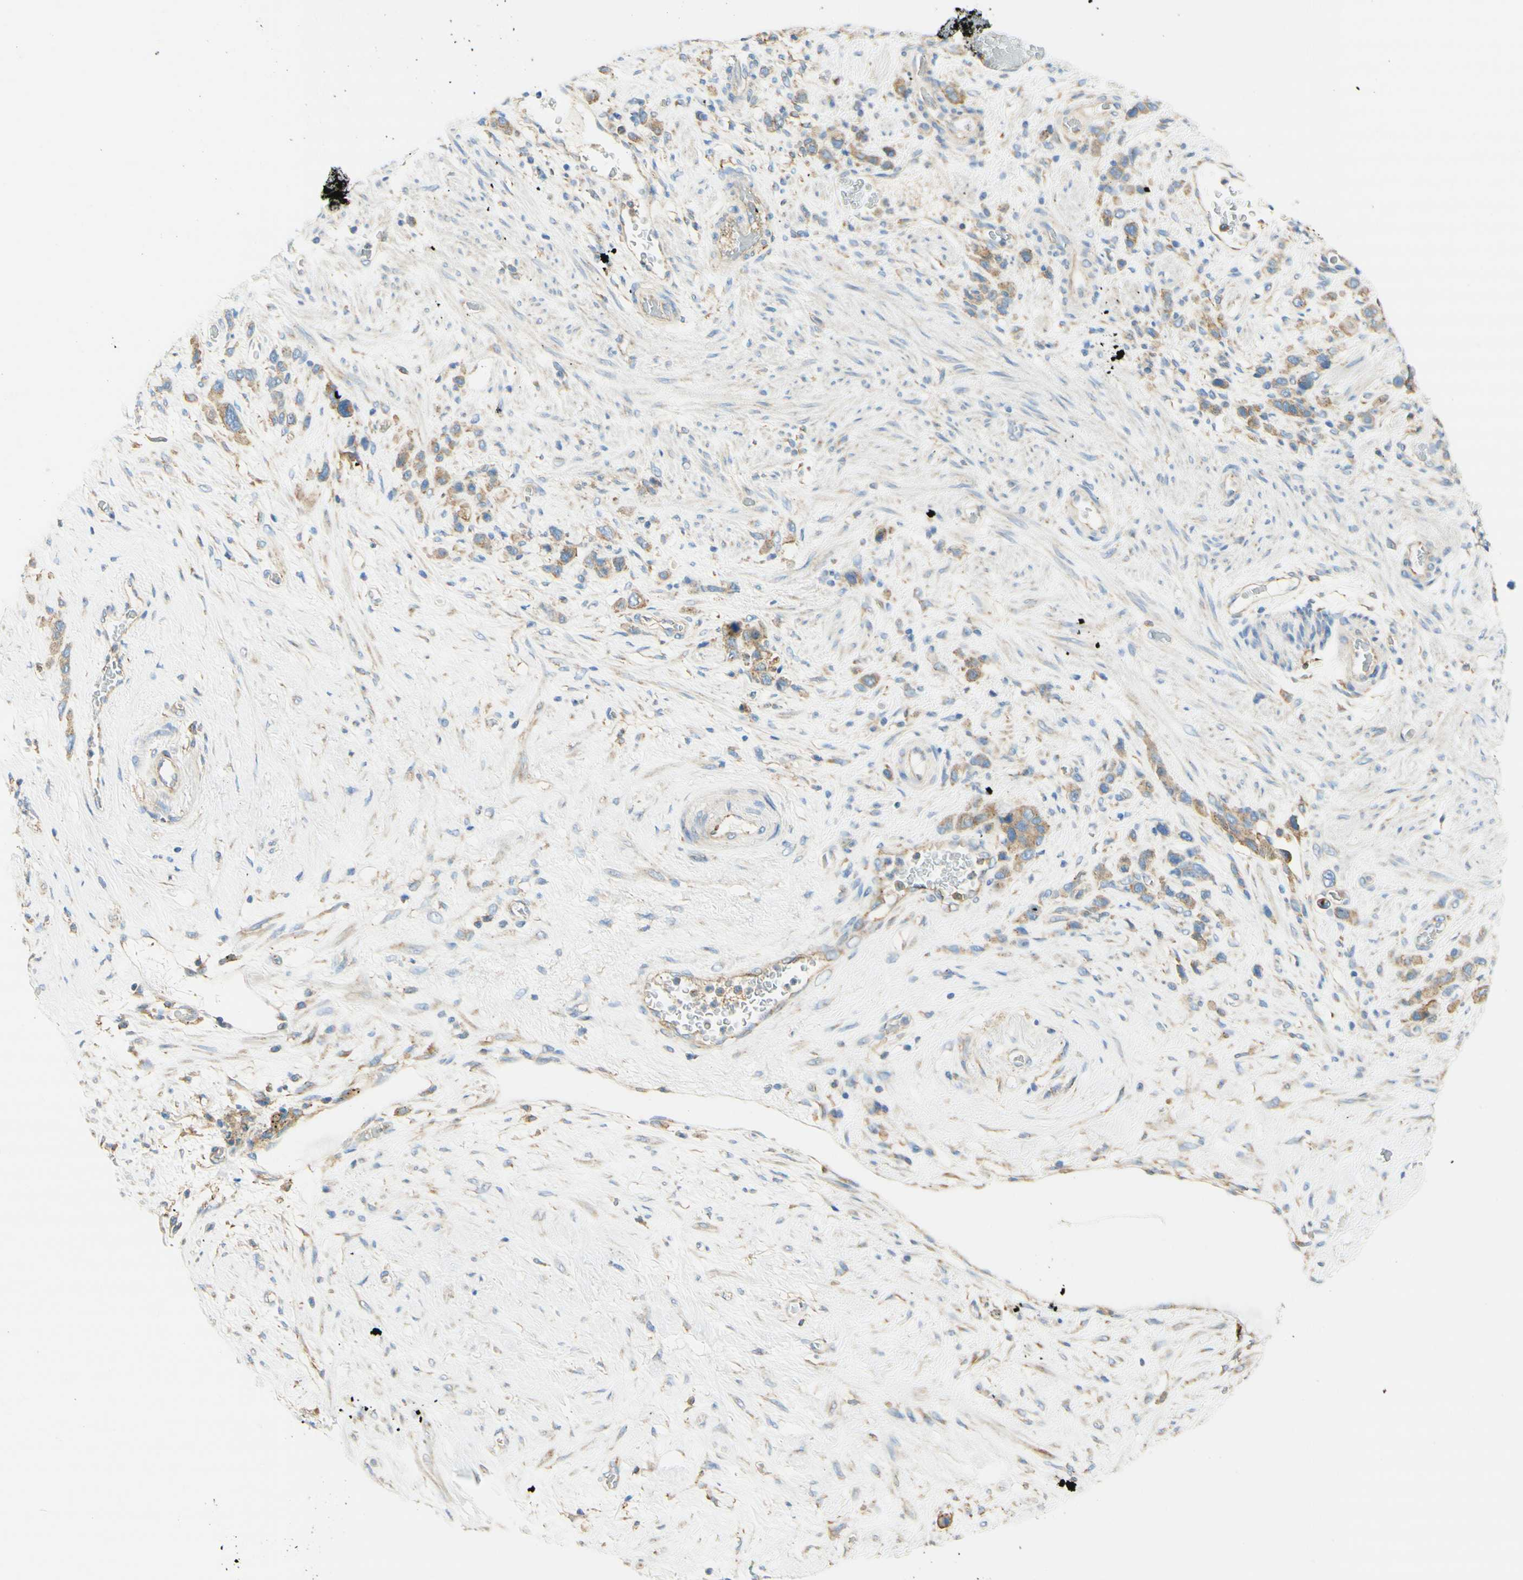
{"staining": {"intensity": "weak", "quantity": "25%-75%", "location": "cytoplasmic/membranous"}, "tissue": "stomach cancer", "cell_type": "Tumor cells", "image_type": "cancer", "snomed": [{"axis": "morphology", "description": "Adenocarcinoma, NOS"}, {"axis": "morphology", "description": "Adenocarcinoma, High grade"}, {"axis": "topography", "description": "Stomach, upper"}, {"axis": "topography", "description": "Stomach, lower"}], "caption": "Immunohistochemistry photomicrograph of human stomach adenocarcinoma stained for a protein (brown), which shows low levels of weak cytoplasmic/membranous positivity in about 25%-75% of tumor cells.", "gene": "CLTC", "patient": {"sex": "female", "age": 65}}